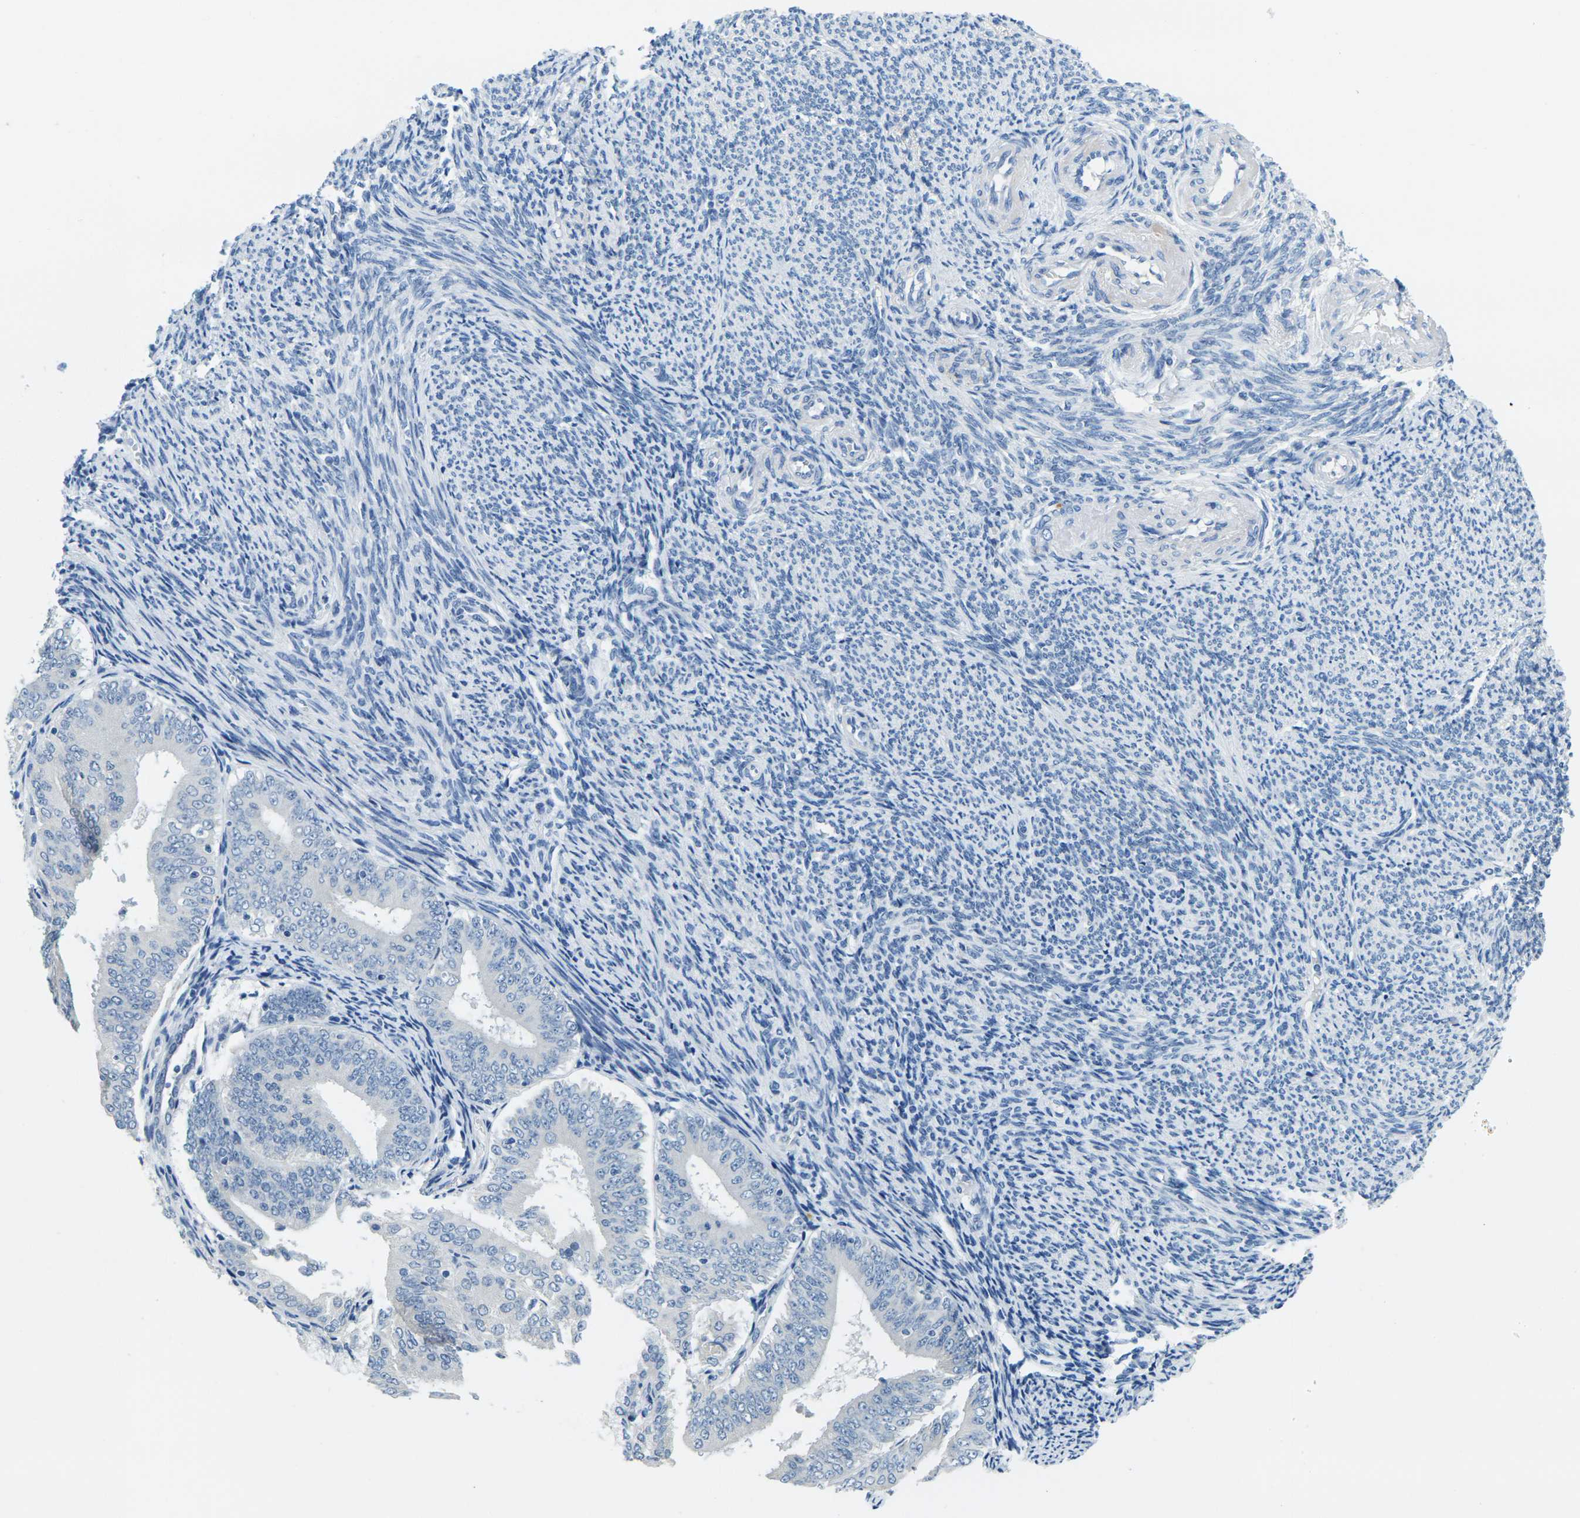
{"staining": {"intensity": "negative", "quantity": "none", "location": "none"}, "tissue": "endometrial cancer", "cell_type": "Tumor cells", "image_type": "cancer", "snomed": [{"axis": "morphology", "description": "Adenocarcinoma, NOS"}, {"axis": "topography", "description": "Endometrium"}], "caption": "This image is of adenocarcinoma (endometrial) stained with immunohistochemistry to label a protein in brown with the nuclei are counter-stained blue. There is no expression in tumor cells.", "gene": "GPR15", "patient": {"sex": "female", "age": 63}}